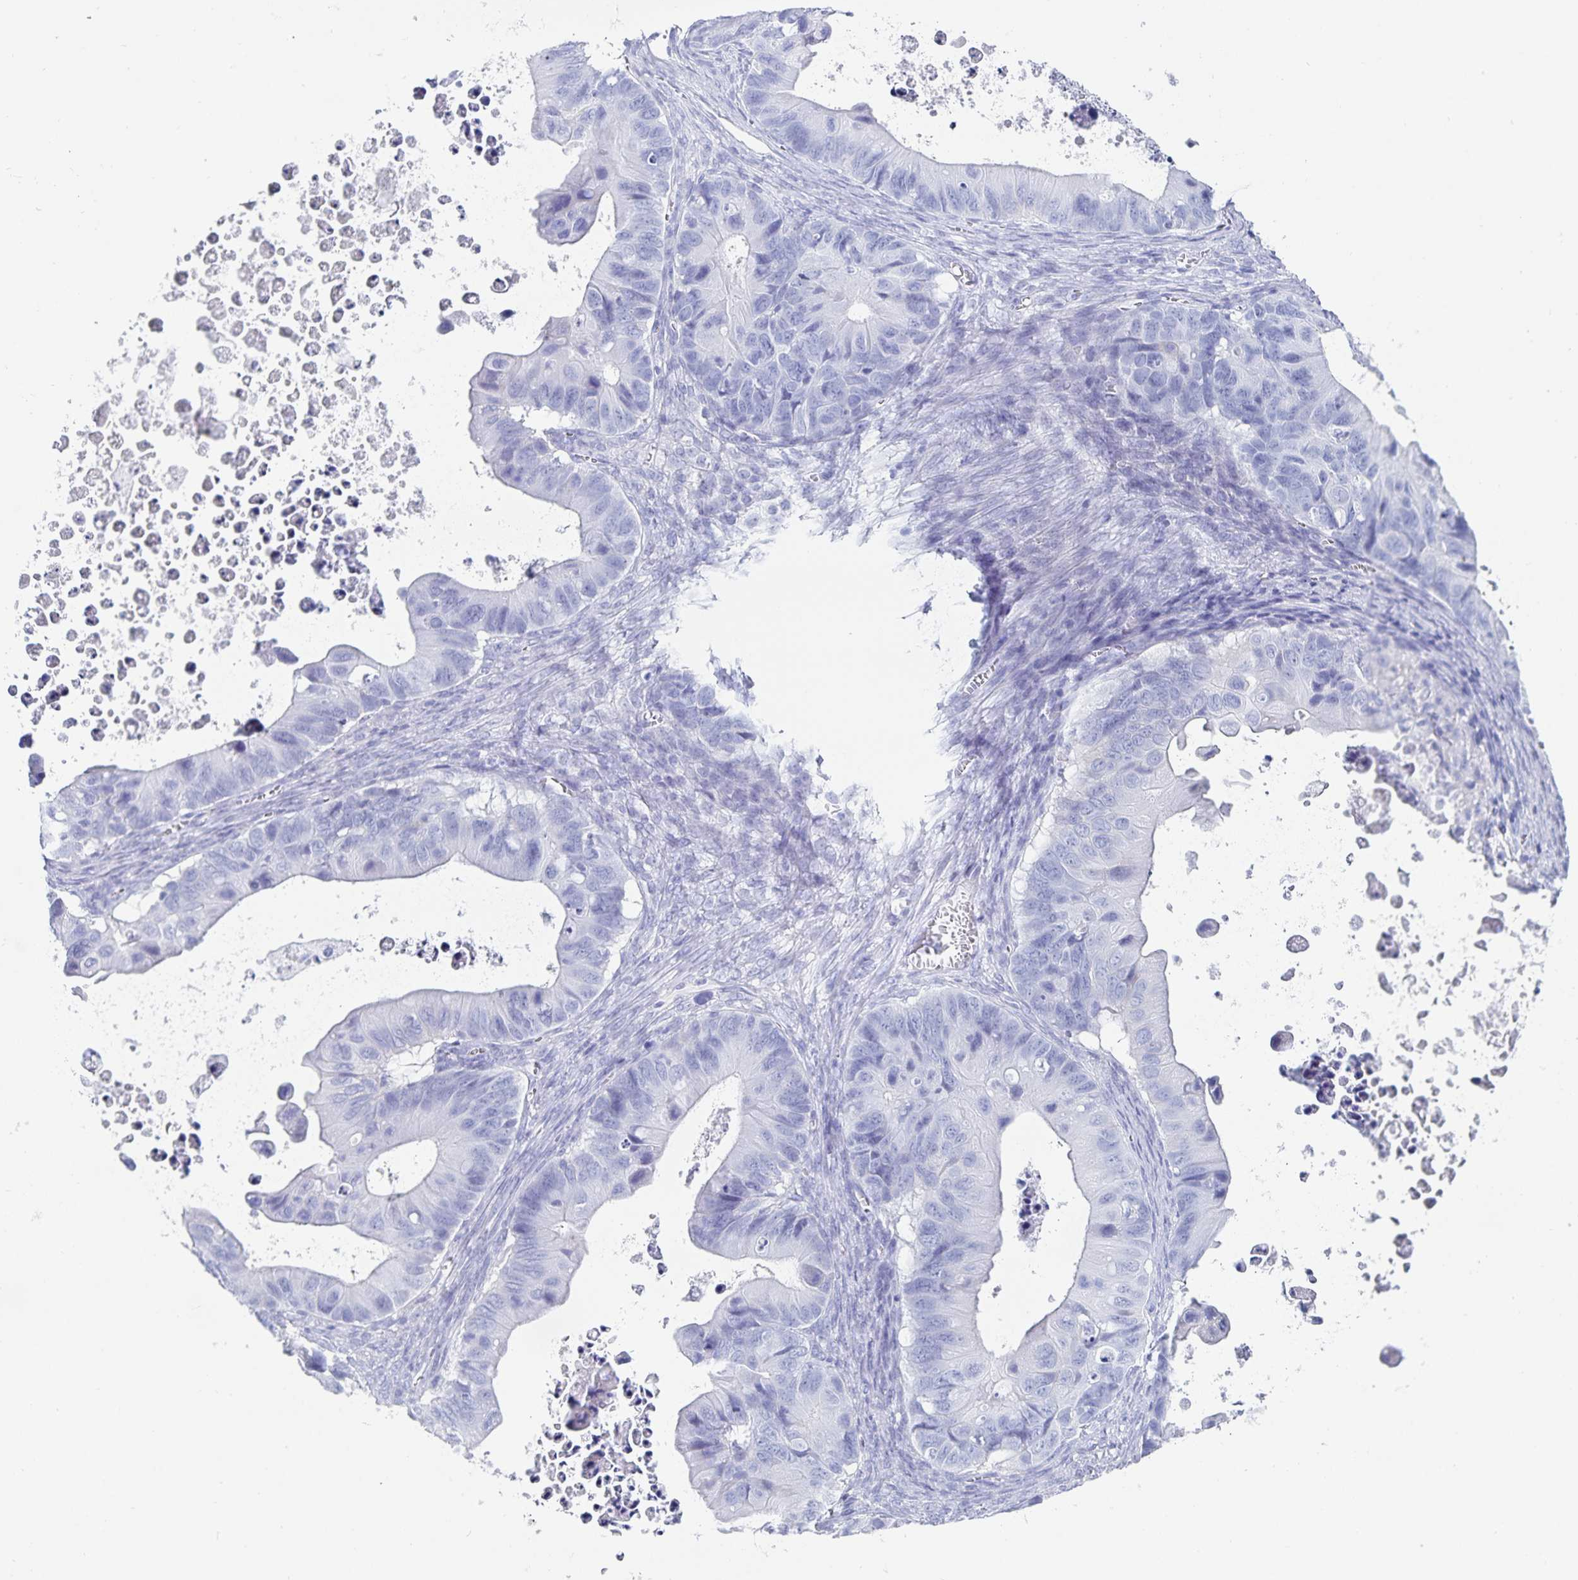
{"staining": {"intensity": "negative", "quantity": "none", "location": "none"}, "tissue": "ovarian cancer", "cell_type": "Tumor cells", "image_type": "cancer", "snomed": [{"axis": "morphology", "description": "Cystadenocarcinoma, mucinous, NOS"}, {"axis": "topography", "description": "Ovary"}], "caption": "Immunohistochemical staining of human mucinous cystadenocarcinoma (ovarian) reveals no significant positivity in tumor cells. Nuclei are stained in blue.", "gene": "C19orf73", "patient": {"sex": "female", "age": 64}}